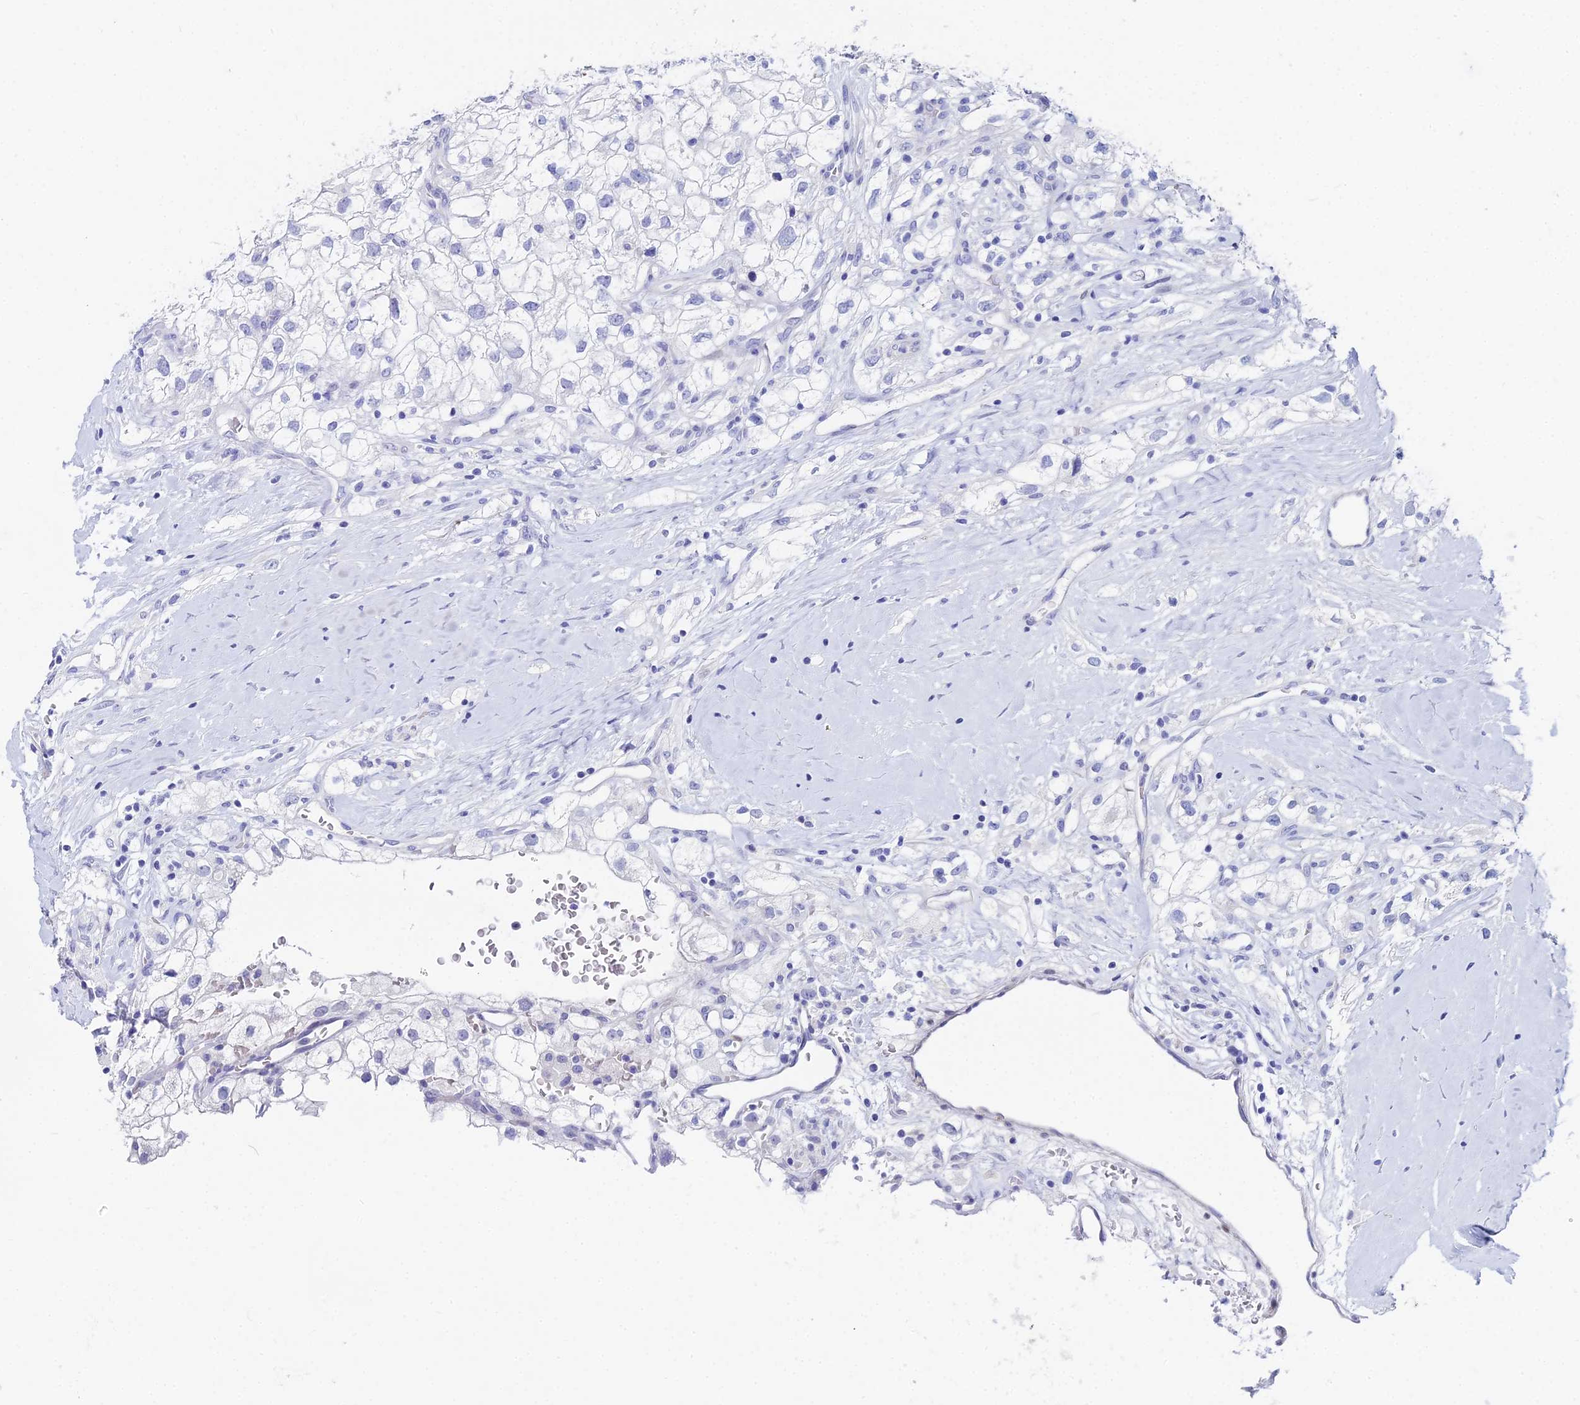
{"staining": {"intensity": "negative", "quantity": "none", "location": "none"}, "tissue": "renal cancer", "cell_type": "Tumor cells", "image_type": "cancer", "snomed": [{"axis": "morphology", "description": "Adenocarcinoma, NOS"}, {"axis": "topography", "description": "Kidney"}], "caption": "Immunohistochemical staining of human renal cancer demonstrates no significant staining in tumor cells. (DAB (3,3'-diaminobenzidine) immunohistochemistry (IHC) visualized using brightfield microscopy, high magnification).", "gene": "HSPA1L", "patient": {"sex": "male", "age": 59}}